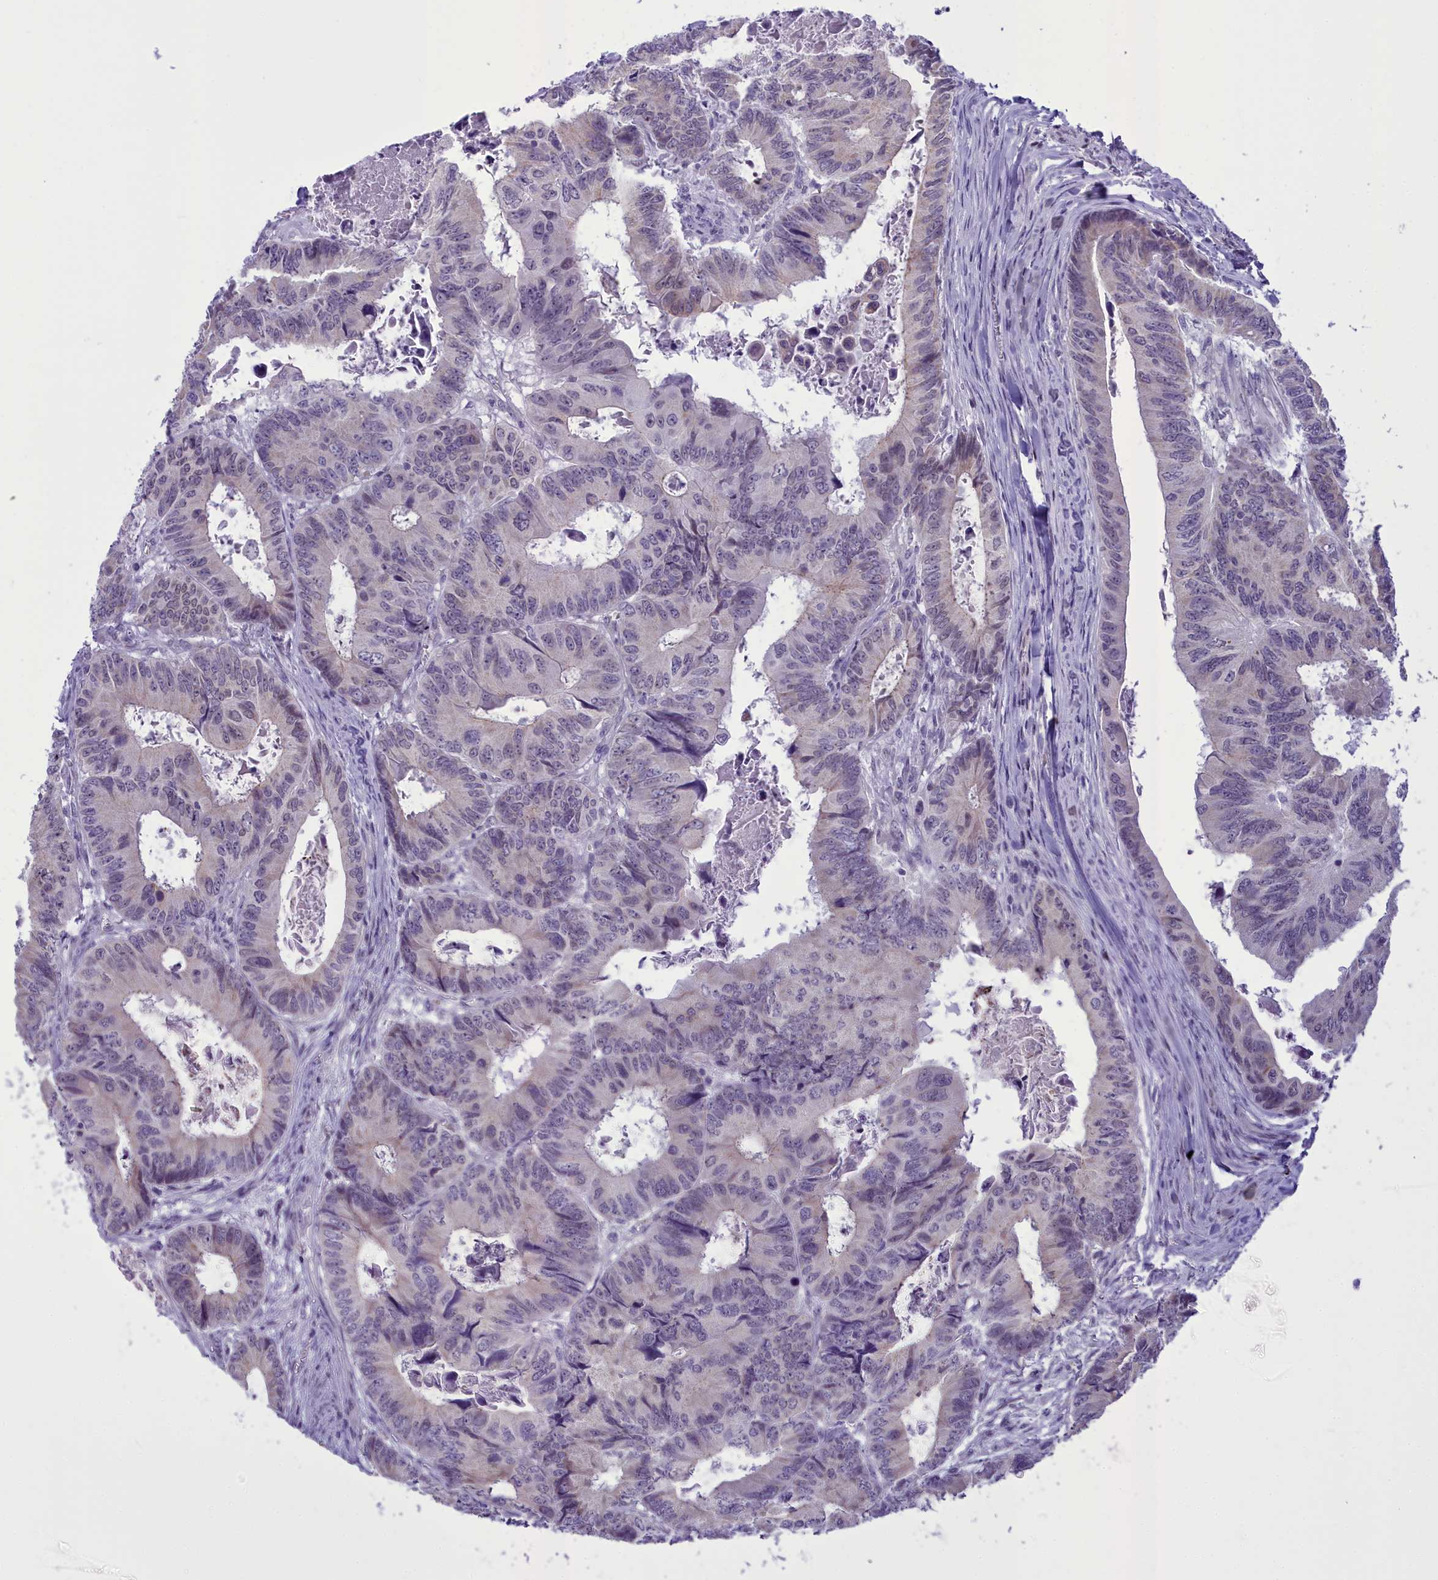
{"staining": {"intensity": "negative", "quantity": "none", "location": "none"}, "tissue": "colorectal cancer", "cell_type": "Tumor cells", "image_type": "cancer", "snomed": [{"axis": "morphology", "description": "Adenocarcinoma, NOS"}, {"axis": "topography", "description": "Colon"}], "caption": "A micrograph of human colorectal adenocarcinoma is negative for staining in tumor cells.", "gene": "B9D2", "patient": {"sex": "male", "age": 85}}